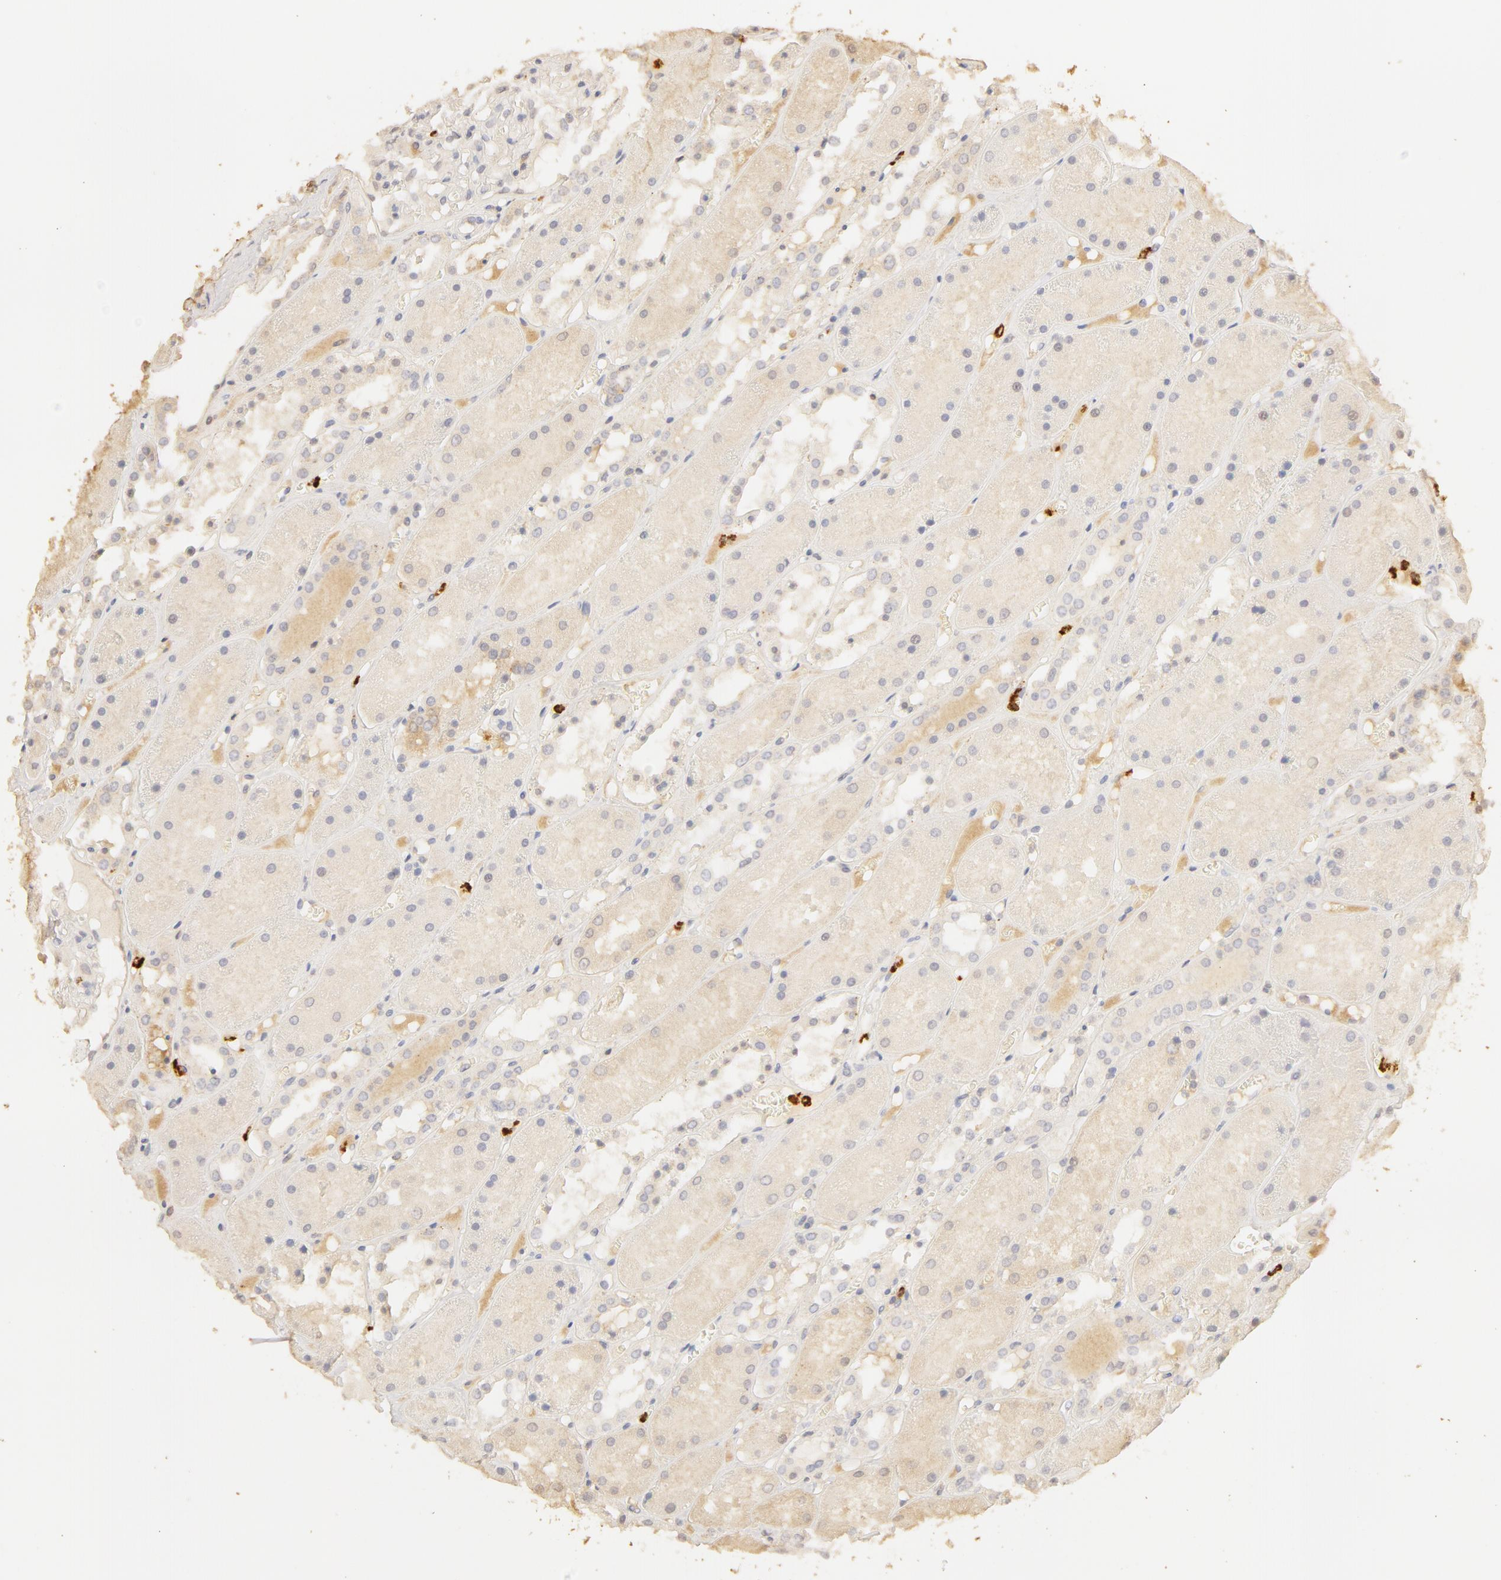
{"staining": {"intensity": "moderate", "quantity": "<25%", "location": "cytoplasmic/membranous"}, "tissue": "kidney", "cell_type": "Cells in glomeruli", "image_type": "normal", "snomed": [{"axis": "morphology", "description": "Normal tissue, NOS"}, {"axis": "topography", "description": "Kidney"}], "caption": "This image reveals unremarkable kidney stained with immunohistochemistry (IHC) to label a protein in brown. The cytoplasmic/membranous of cells in glomeruli show moderate positivity for the protein. Nuclei are counter-stained blue.", "gene": "C1R", "patient": {"sex": "male", "age": 36}}